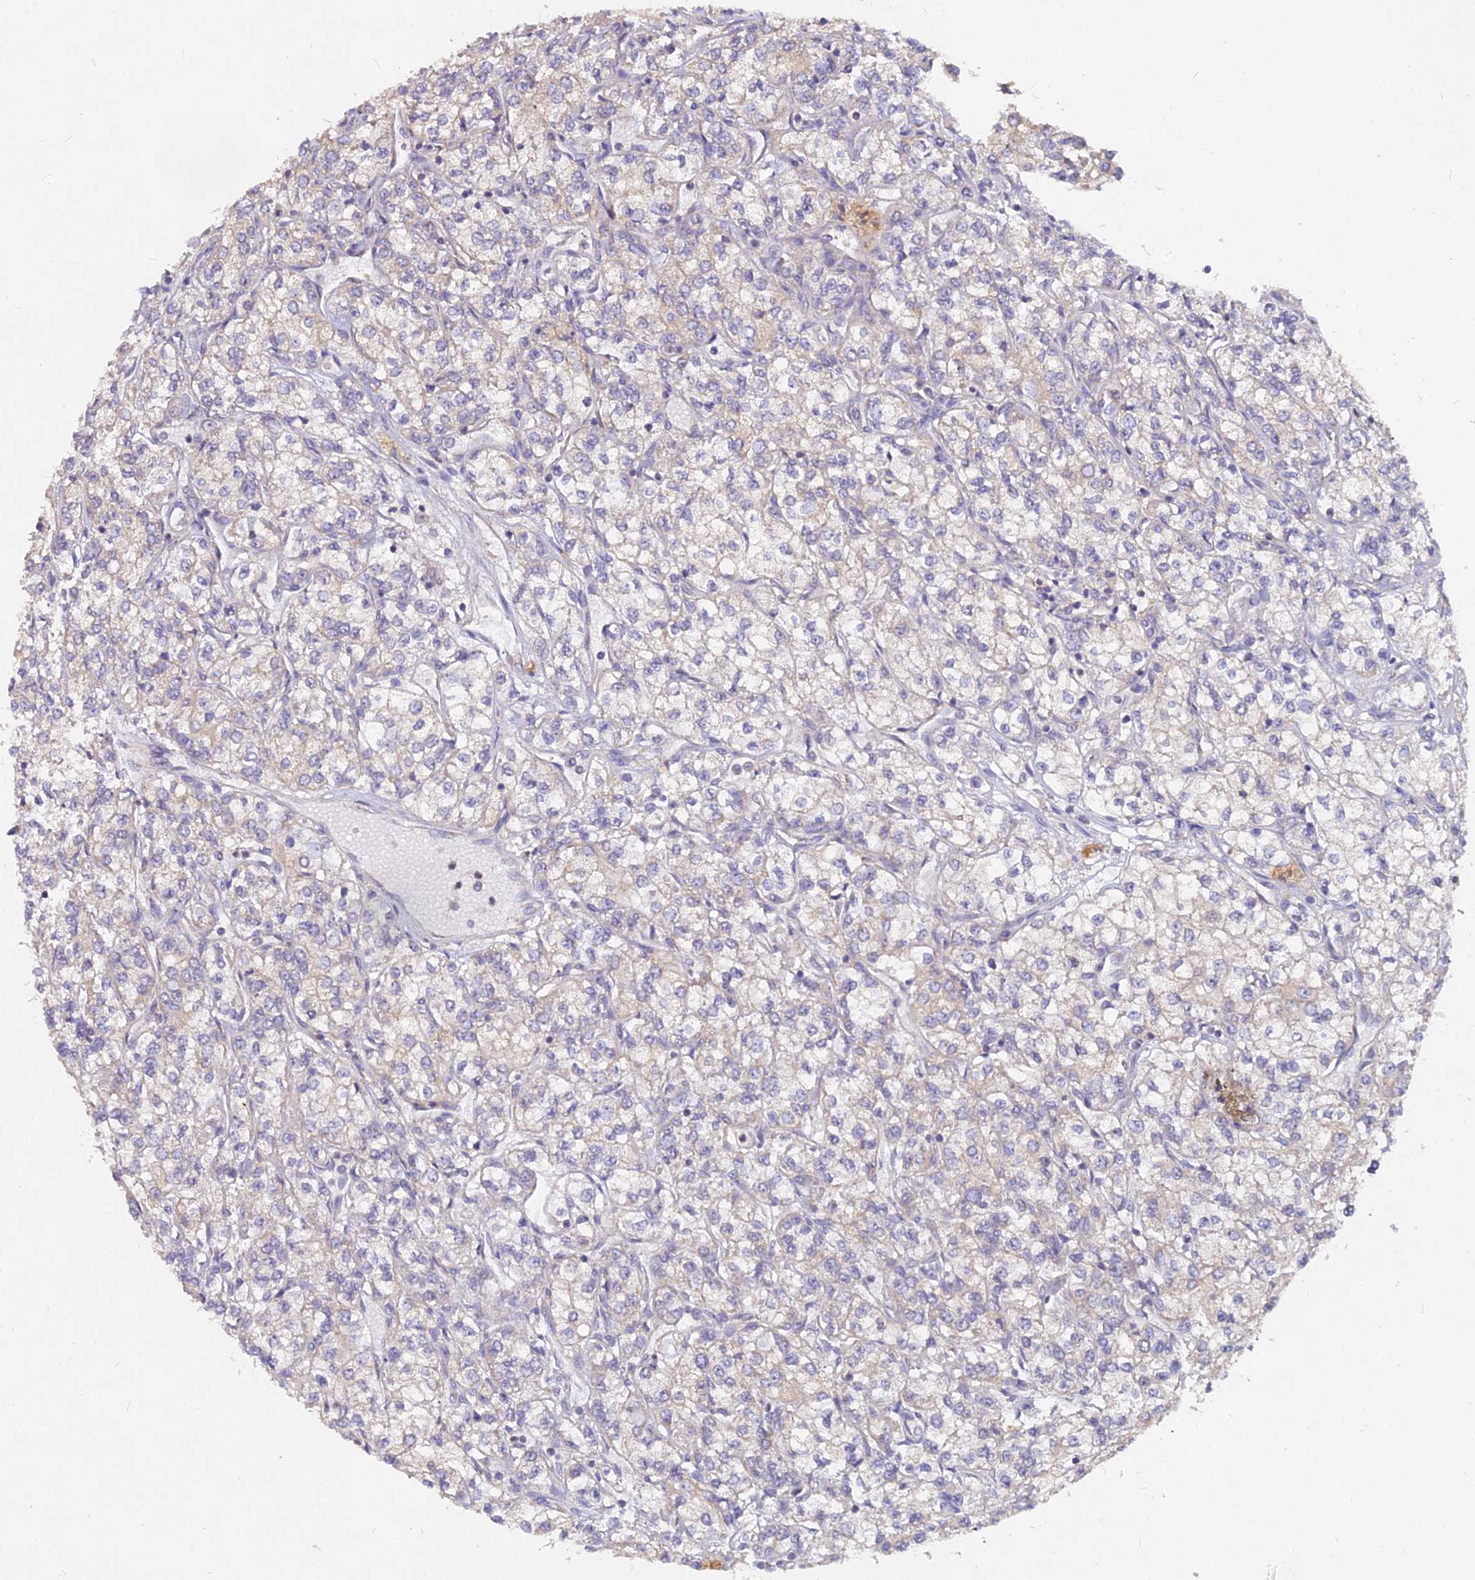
{"staining": {"intensity": "weak", "quantity": "<25%", "location": "cytoplasmic/membranous"}, "tissue": "renal cancer", "cell_type": "Tumor cells", "image_type": "cancer", "snomed": [{"axis": "morphology", "description": "Adenocarcinoma, NOS"}, {"axis": "topography", "description": "Kidney"}], "caption": "This is an immunohistochemistry (IHC) image of human renal cancer (adenocarcinoma). There is no staining in tumor cells.", "gene": "MICU2", "patient": {"sex": "male", "age": 80}}